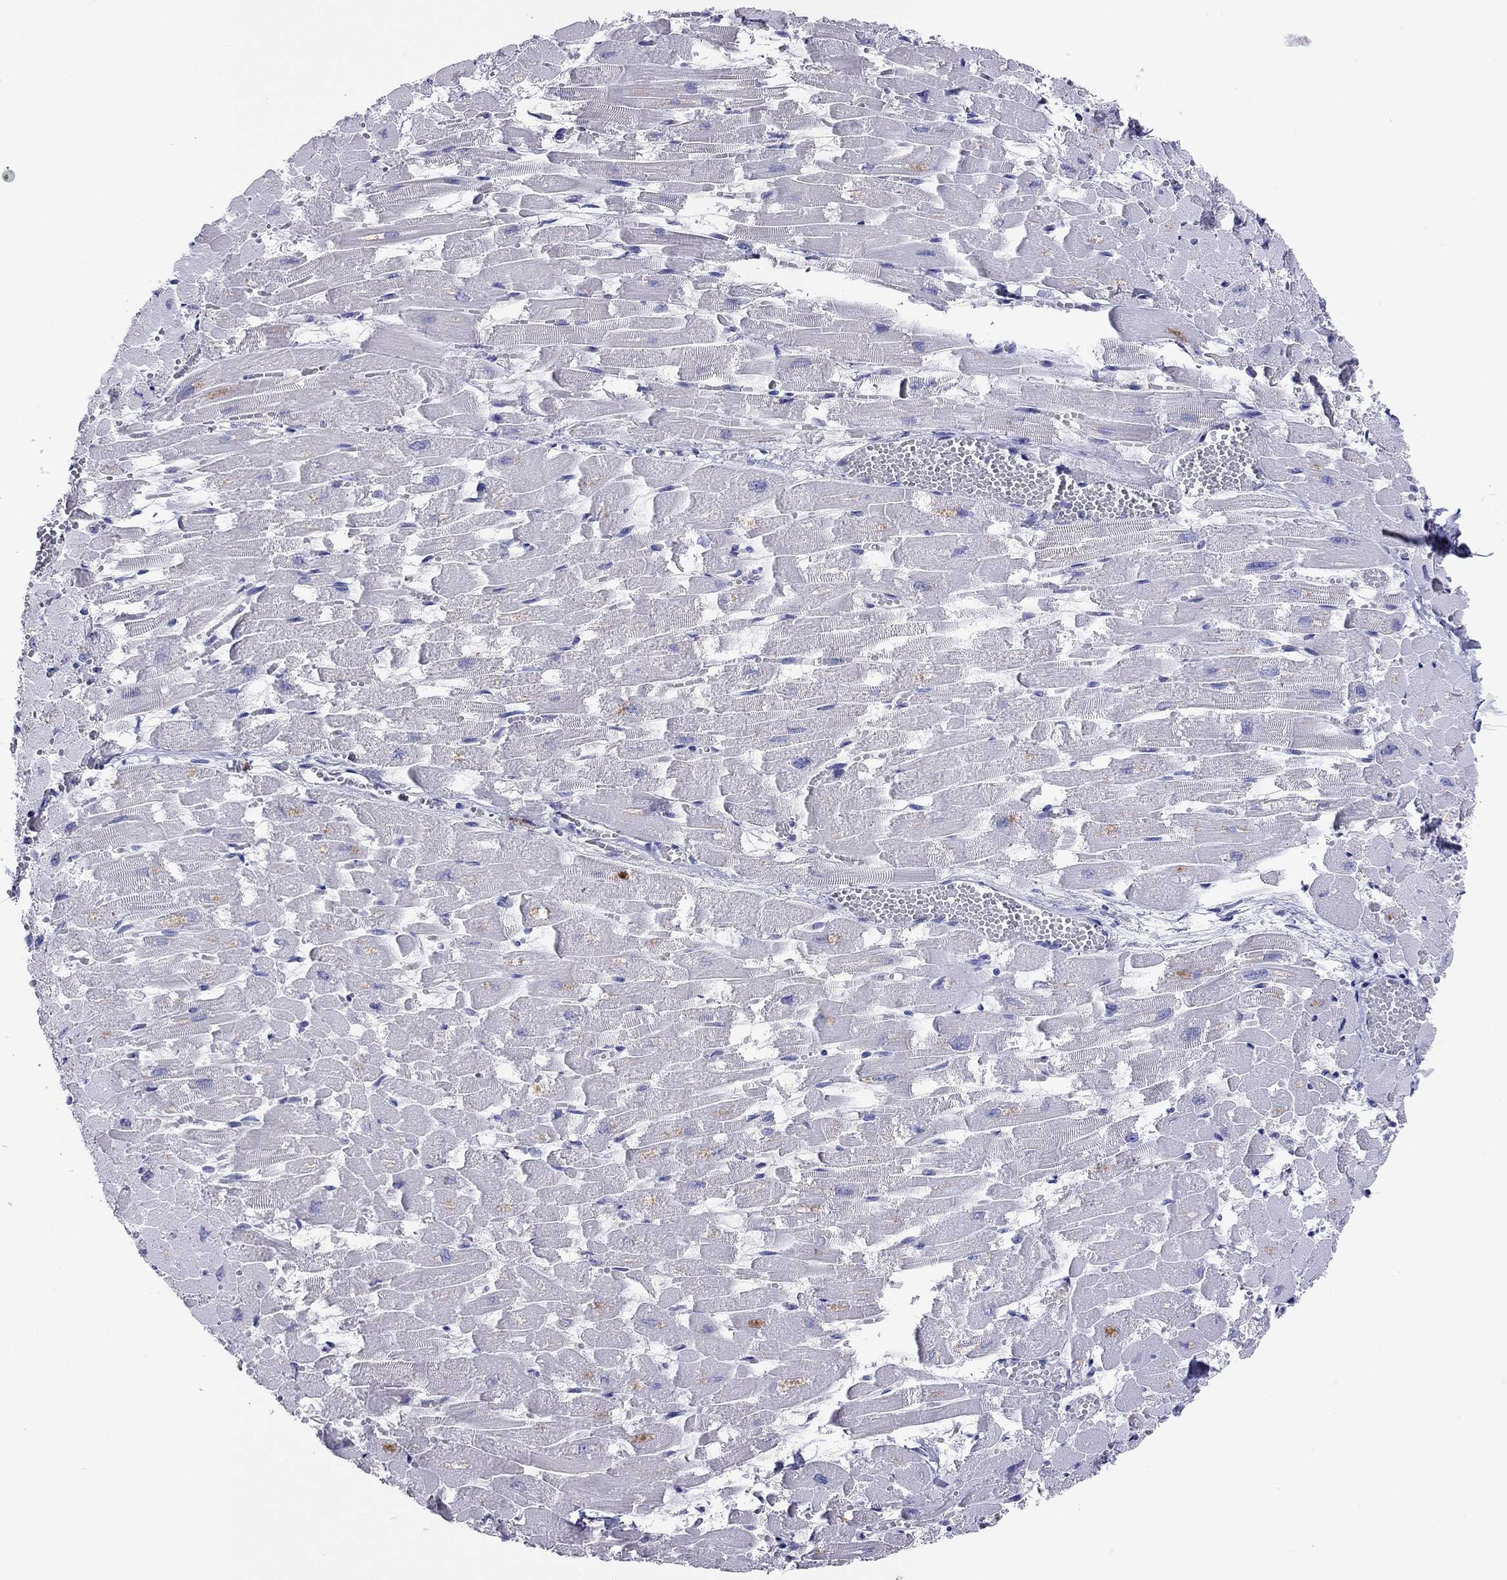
{"staining": {"intensity": "negative", "quantity": "none", "location": "none"}, "tissue": "heart muscle", "cell_type": "Cardiomyocytes", "image_type": "normal", "snomed": [{"axis": "morphology", "description": "Normal tissue, NOS"}, {"axis": "topography", "description": "Heart"}], "caption": "There is no significant staining in cardiomyocytes of heart muscle. Nuclei are stained in blue.", "gene": "CAPNS2", "patient": {"sex": "female", "age": 52}}